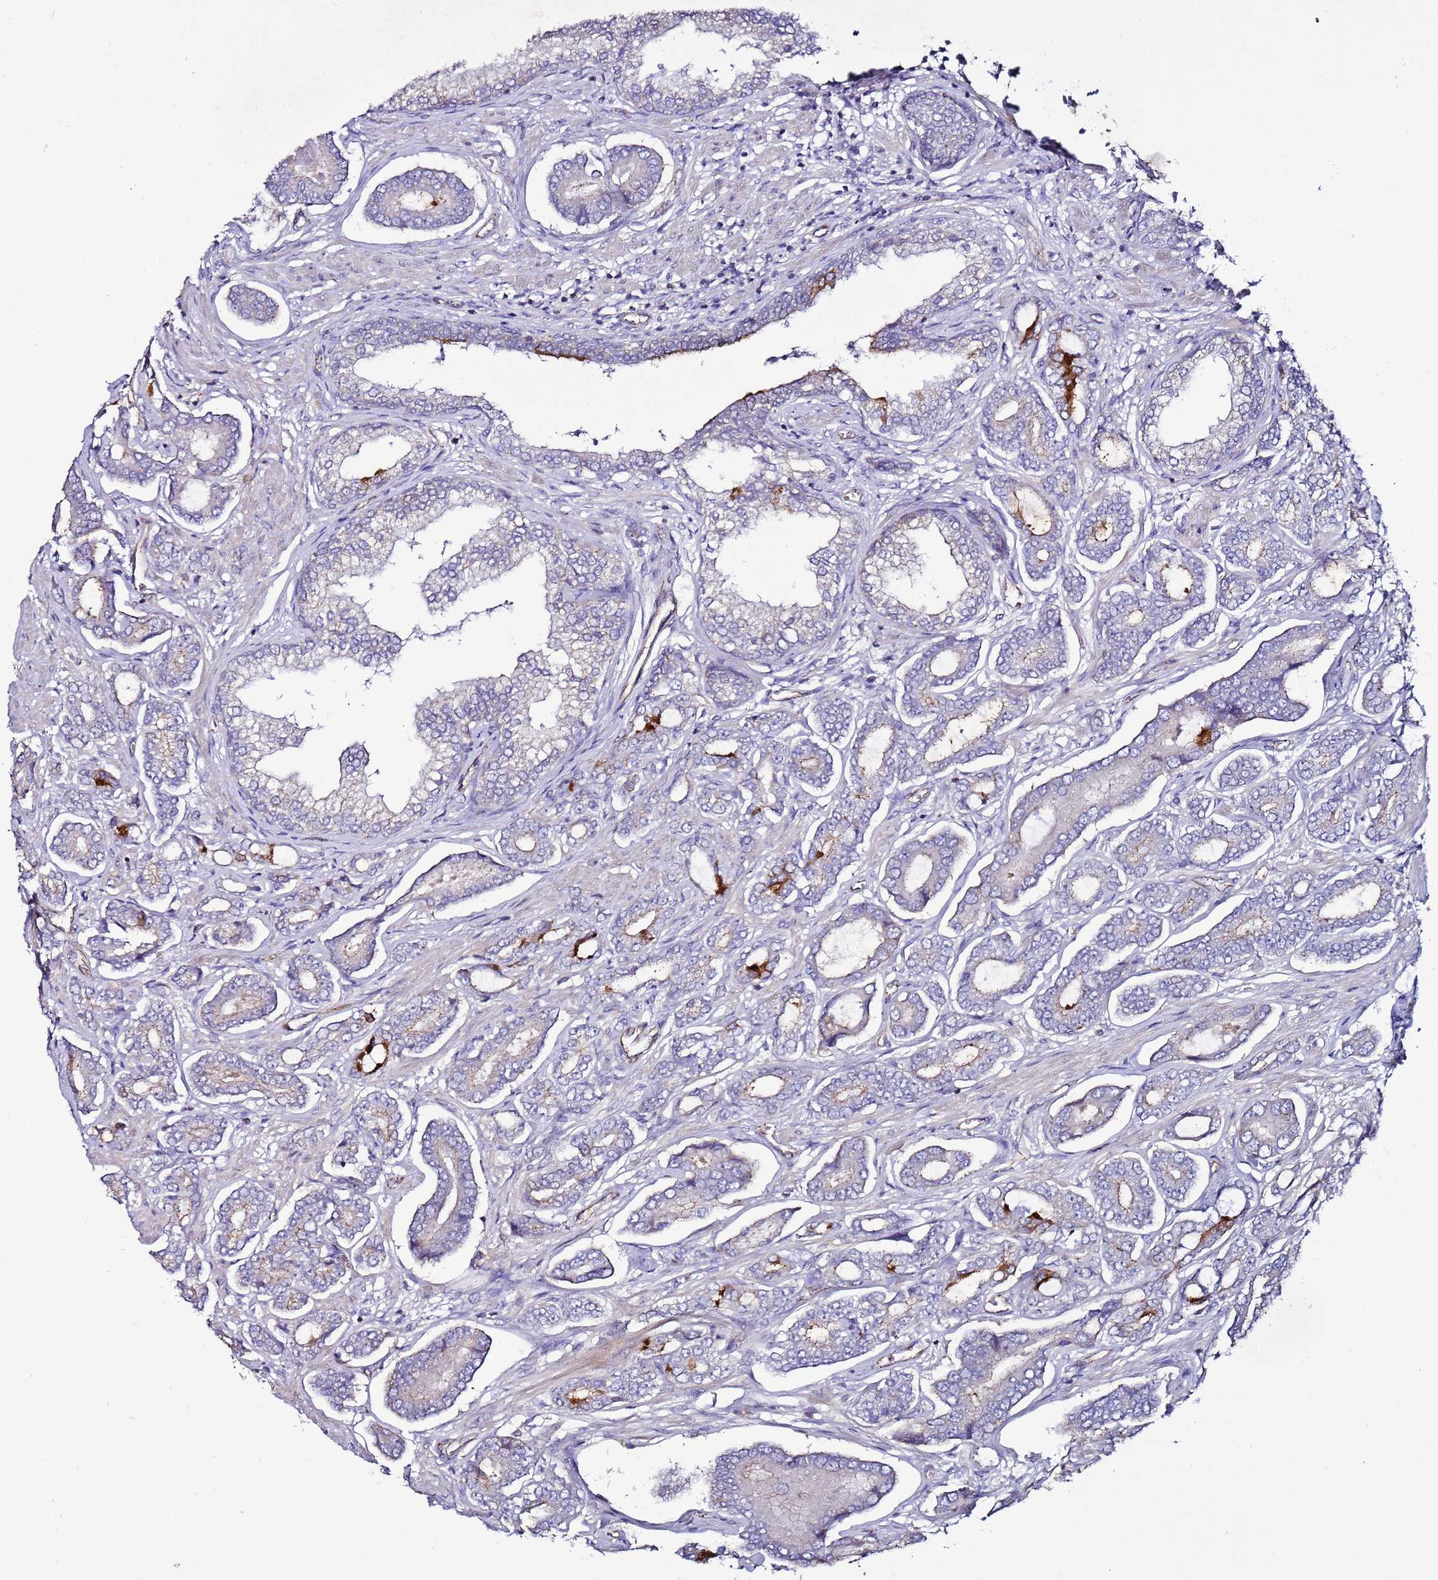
{"staining": {"intensity": "negative", "quantity": "none", "location": "none"}, "tissue": "prostate cancer", "cell_type": "Tumor cells", "image_type": "cancer", "snomed": [{"axis": "morphology", "description": "Adenocarcinoma, NOS"}, {"axis": "topography", "description": "Prostate and seminal vesicle, NOS"}], "caption": "Protein analysis of prostate cancer (adenocarcinoma) displays no significant positivity in tumor cells.", "gene": "TENM3", "patient": {"sex": "male", "age": 76}}